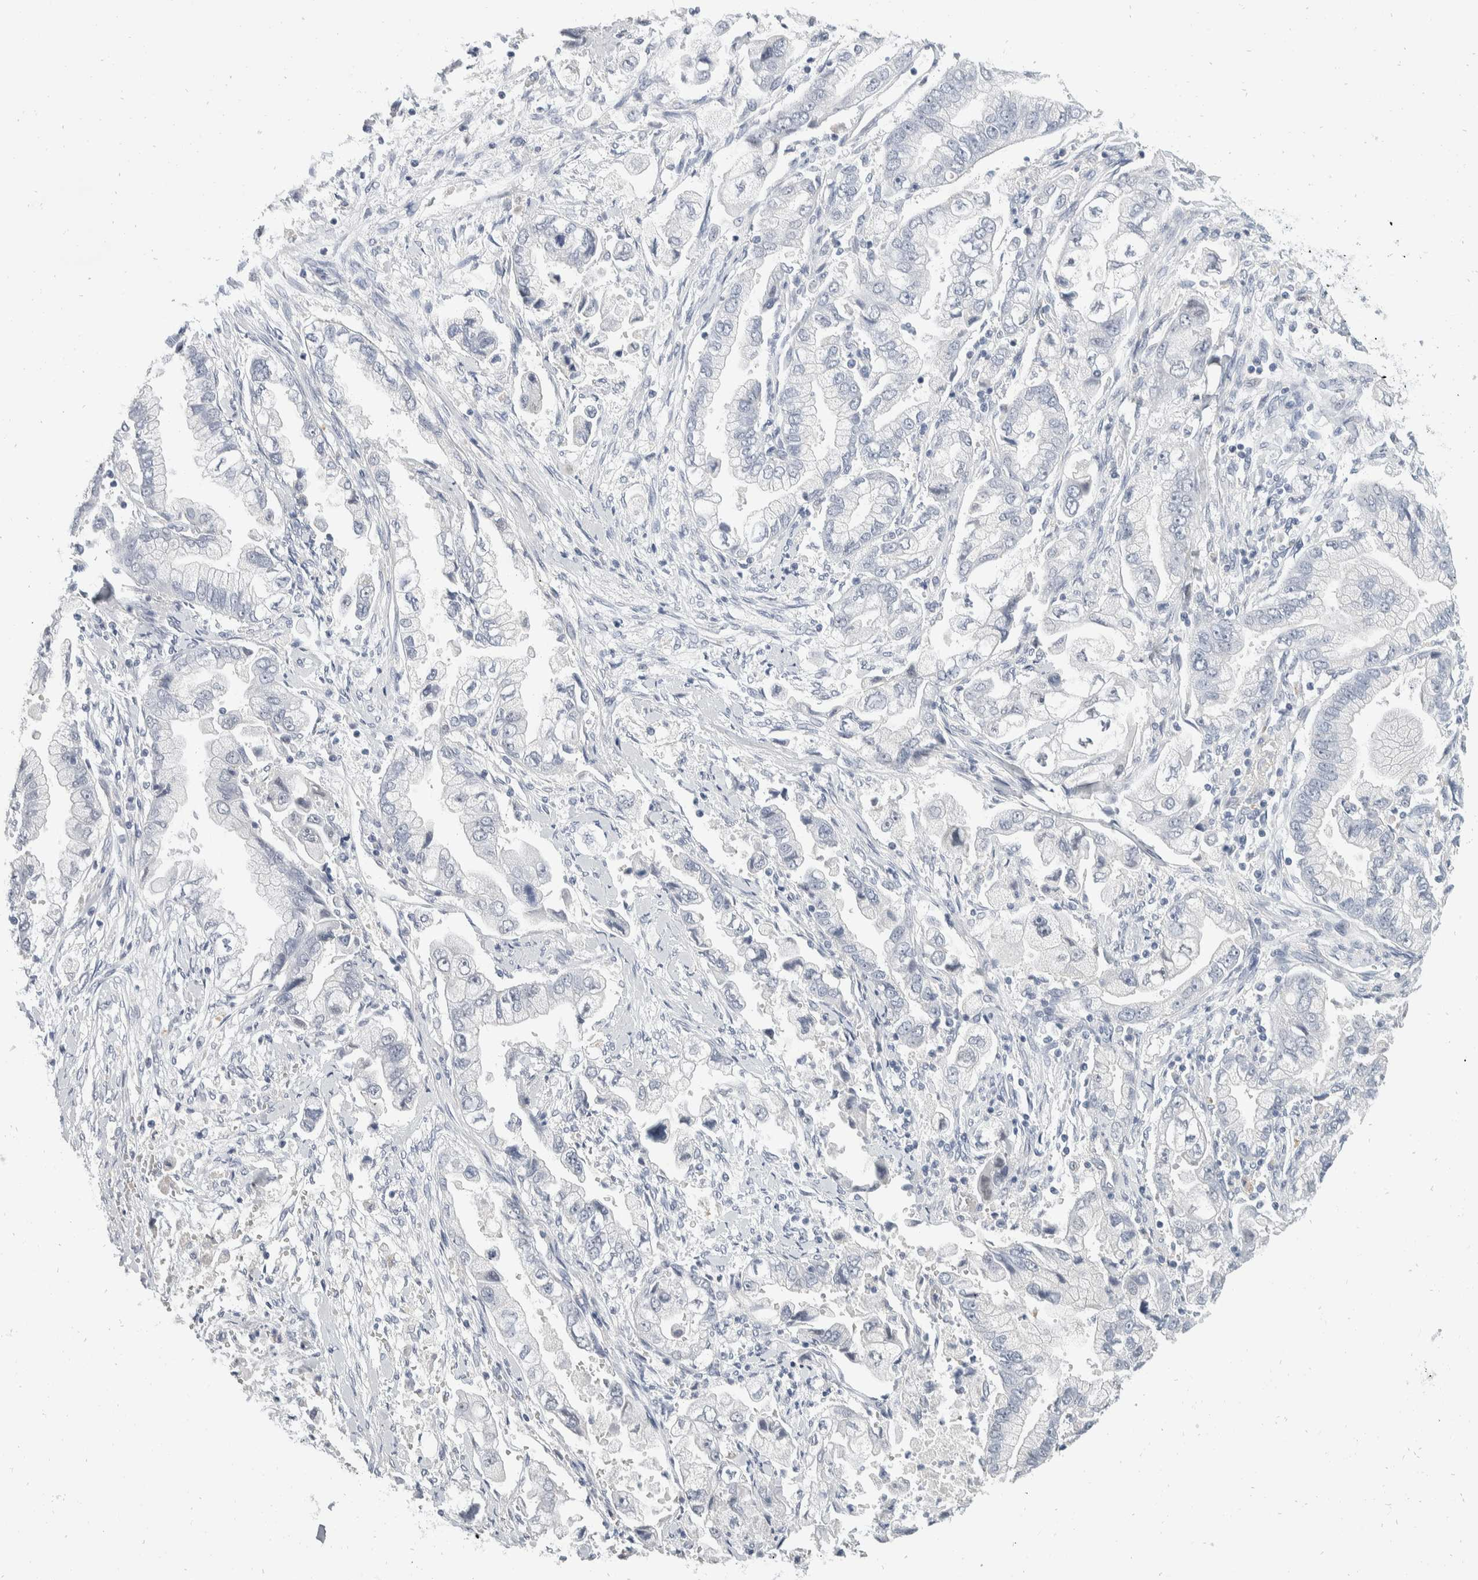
{"staining": {"intensity": "negative", "quantity": "none", "location": "none"}, "tissue": "stomach cancer", "cell_type": "Tumor cells", "image_type": "cancer", "snomed": [{"axis": "morphology", "description": "Normal tissue, NOS"}, {"axis": "morphology", "description": "Adenocarcinoma, NOS"}, {"axis": "topography", "description": "Stomach"}], "caption": "IHC of stomach cancer exhibits no staining in tumor cells.", "gene": "CATSPERD", "patient": {"sex": "male", "age": 62}}